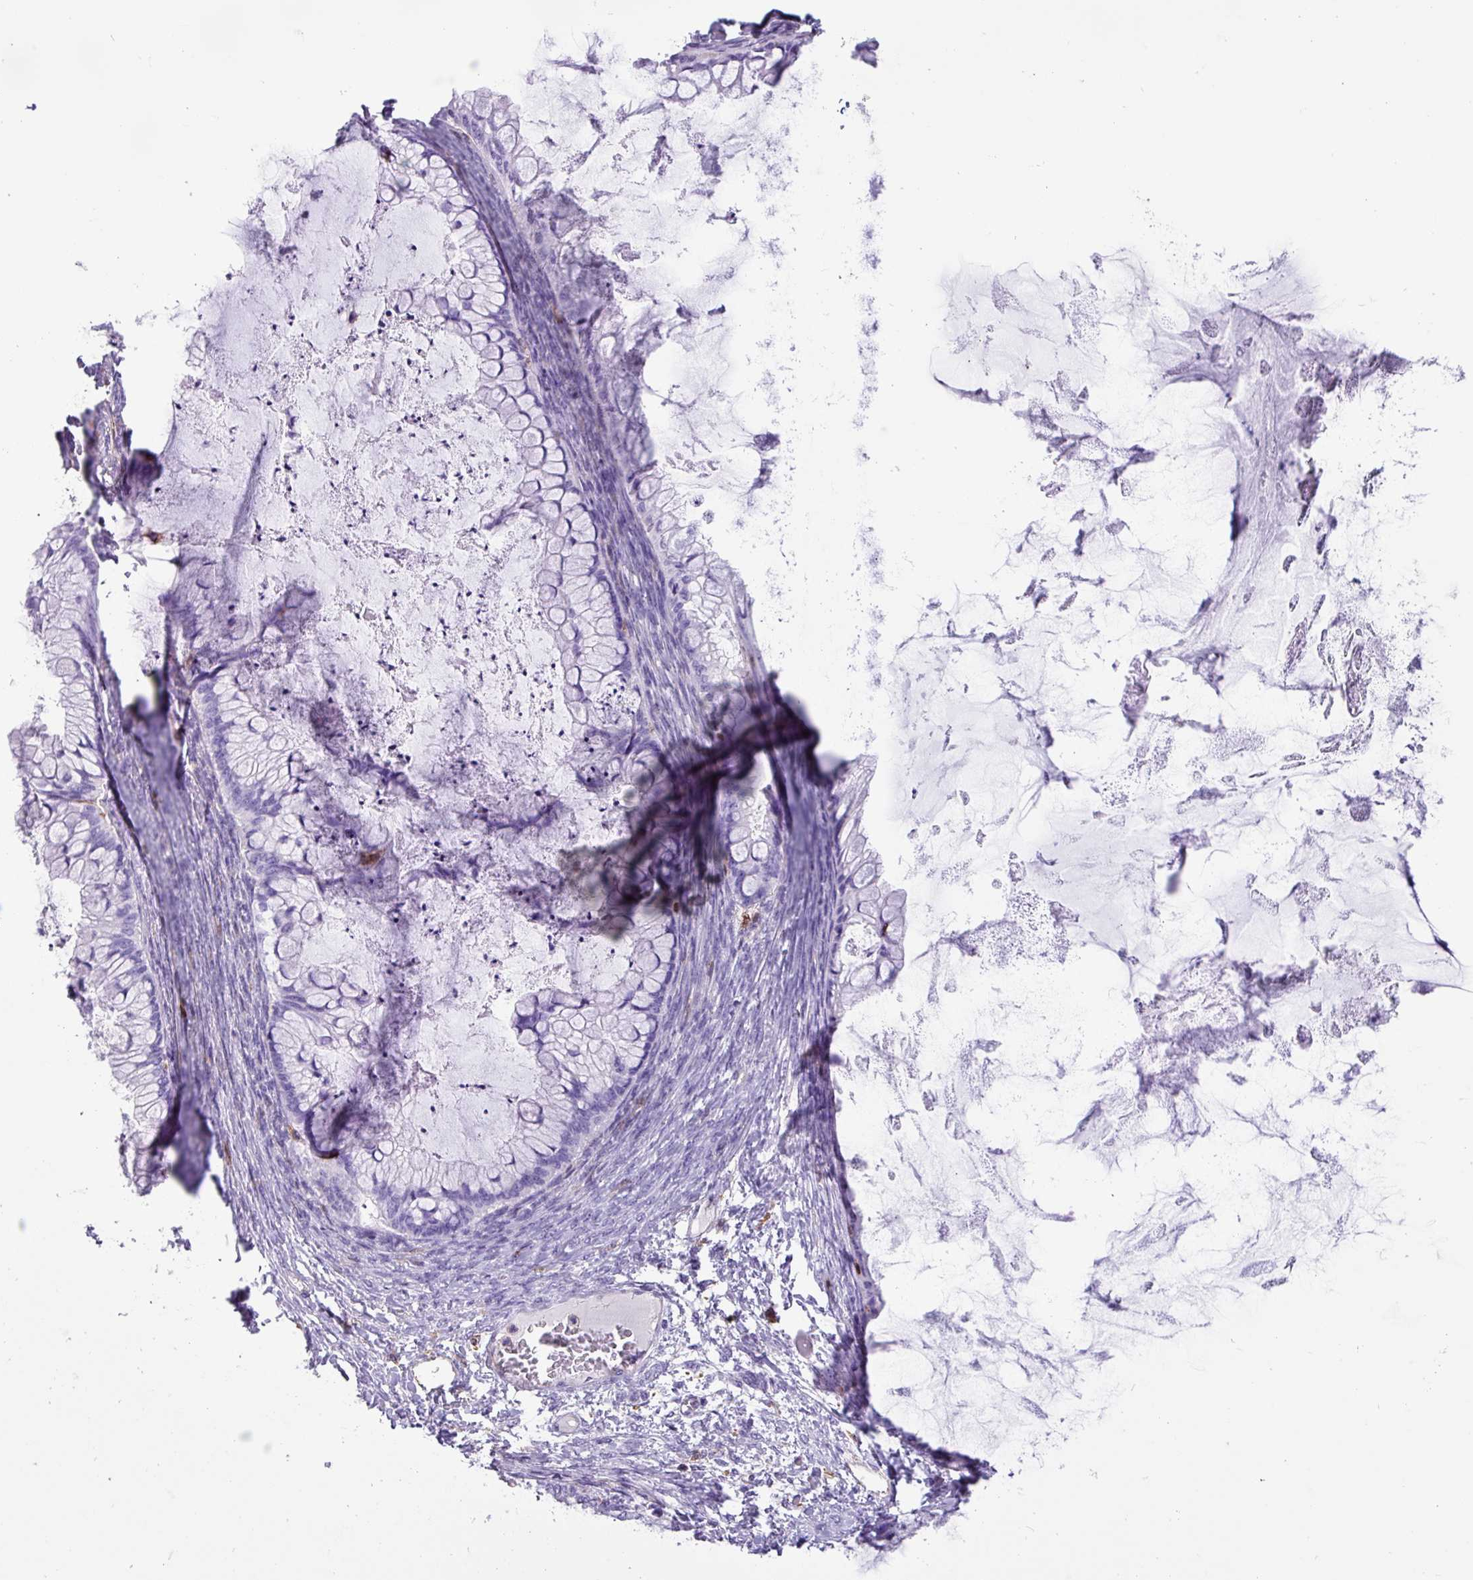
{"staining": {"intensity": "negative", "quantity": "none", "location": "none"}, "tissue": "ovarian cancer", "cell_type": "Tumor cells", "image_type": "cancer", "snomed": [{"axis": "morphology", "description": "Cystadenocarcinoma, mucinous, NOS"}, {"axis": "topography", "description": "Ovary"}], "caption": "A high-resolution photomicrograph shows immunohistochemistry staining of ovarian cancer (mucinous cystadenocarcinoma), which shows no significant expression in tumor cells.", "gene": "PPP1R18", "patient": {"sex": "female", "age": 35}}